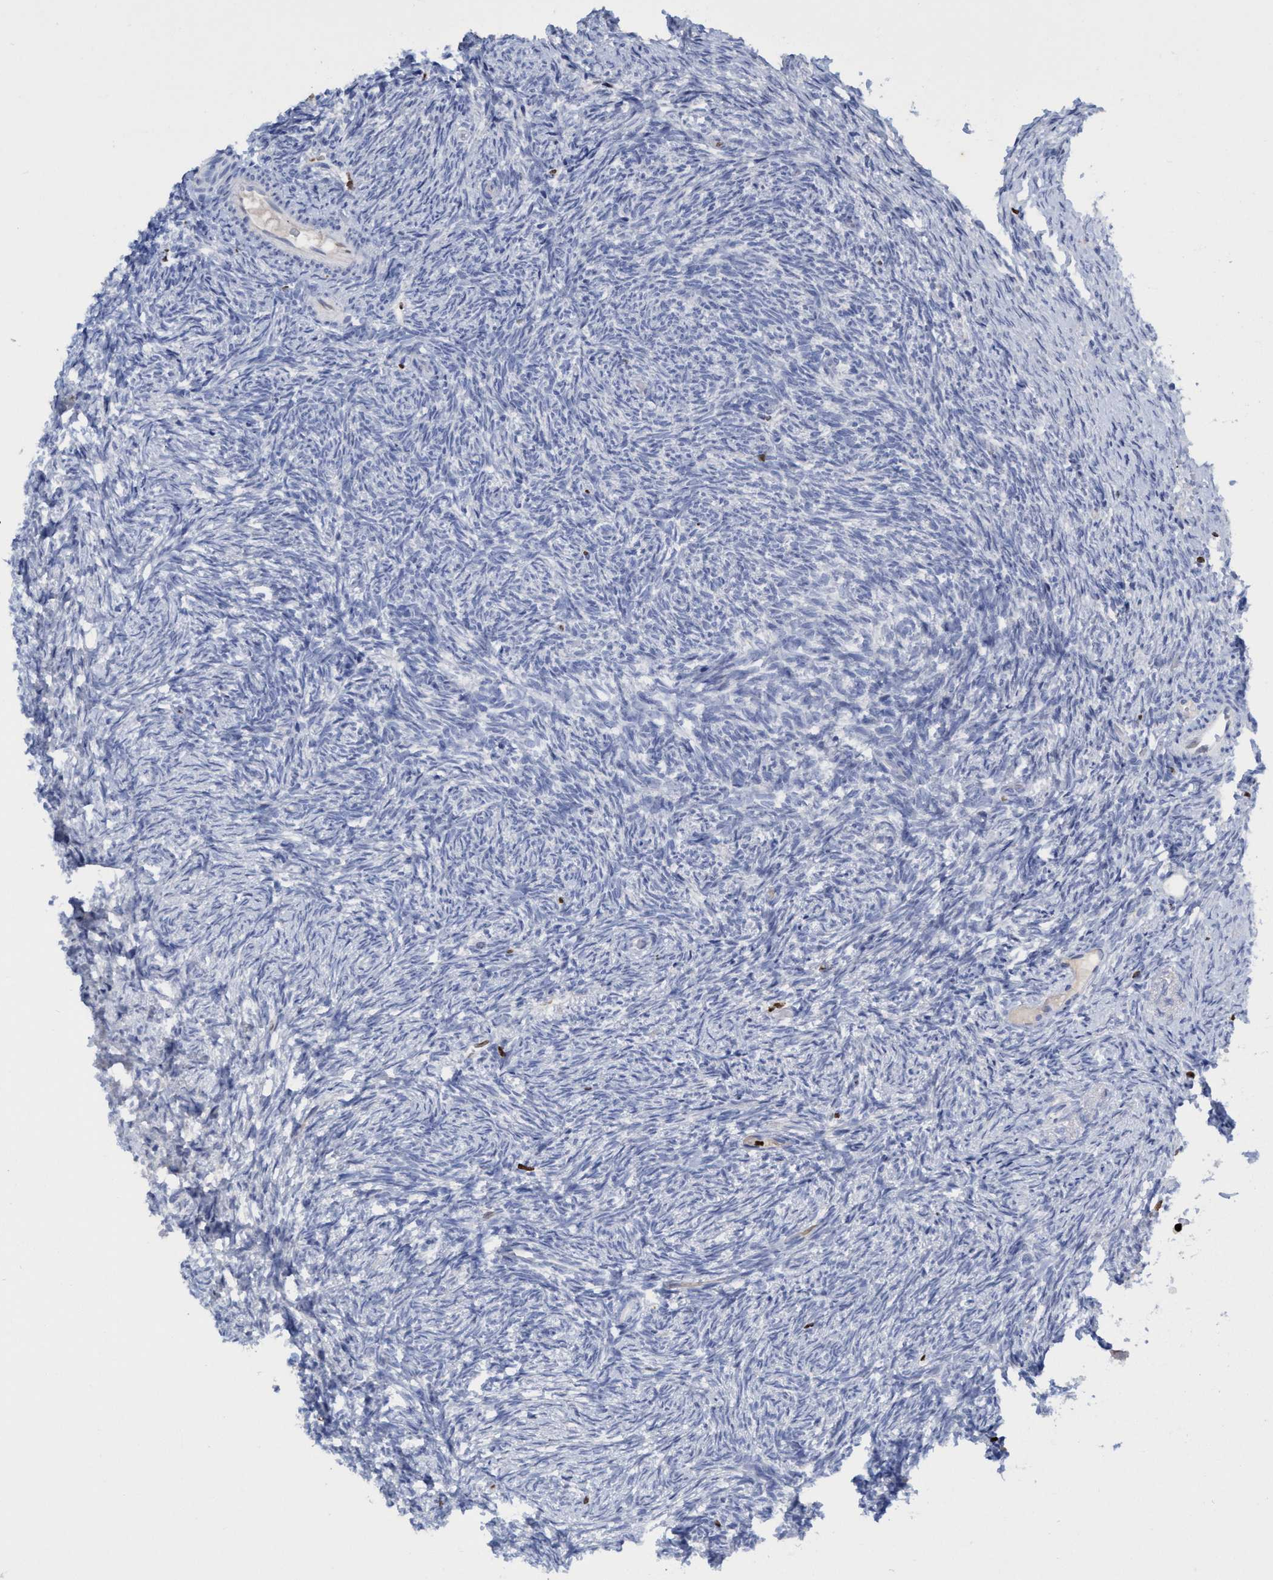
{"staining": {"intensity": "negative", "quantity": "none", "location": "none"}, "tissue": "ovary", "cell_type": "Follicle cells", "image_type": "normal", "snomed": [{"axis": "morphology", "description": "Normal tissue, NOS"}, {"axis": "topography", "description": "Ovary"}], "caption": "Photomicrograph shows no protein positivity in follicle cells of benign ovary.", "gene": "CBX2", "patient": {"sex": "female", "age": 41}}